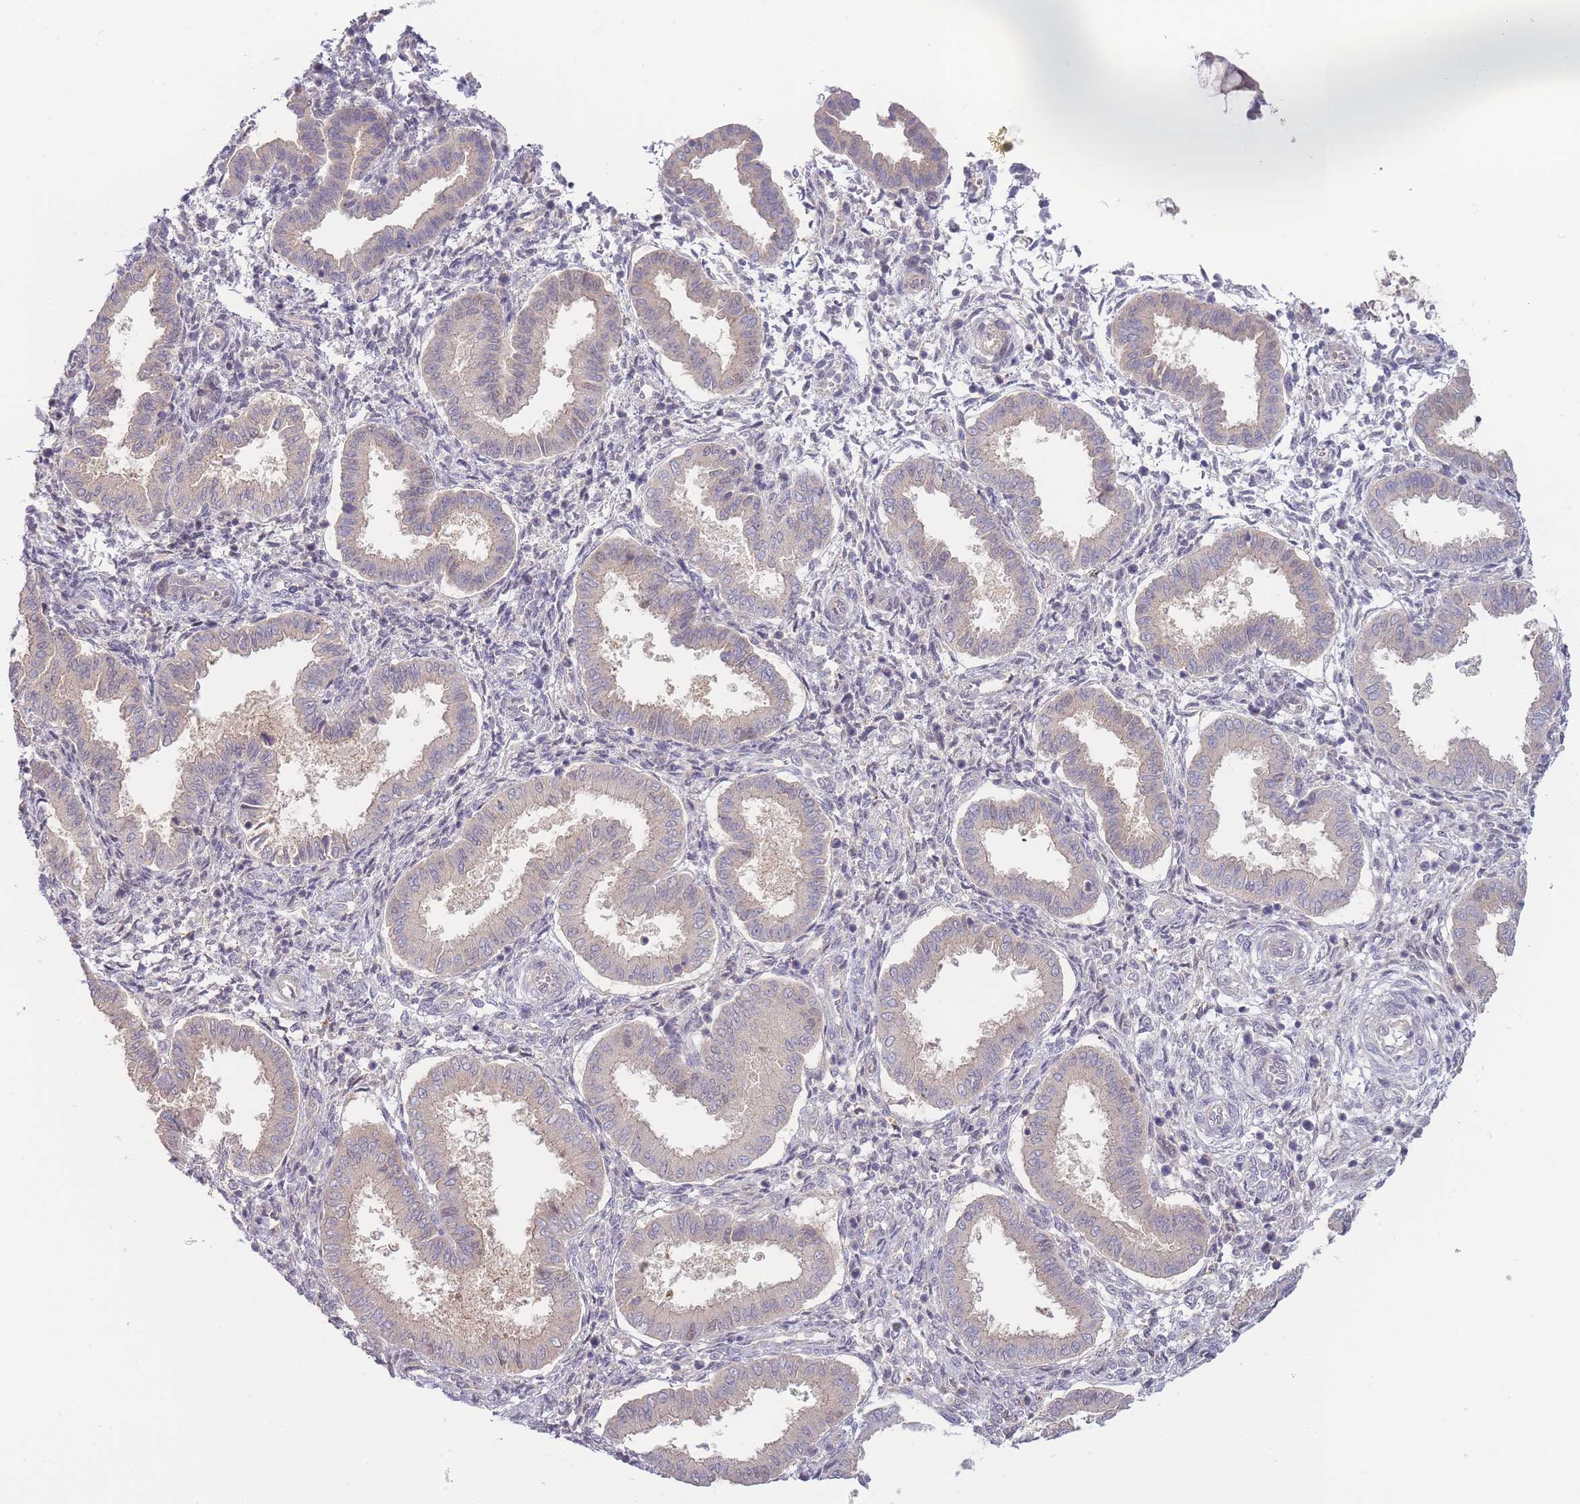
{"staining": {"intensity": "negative", "quantity": "none", "location": "none"}, "tissue": "endometrium", "cell_type": "Cells in endometrial stroma", "image_type": "normal", "snomed": [{"axis": "morphology", "description": "Normal tissue, NOS"}, {"axis": "topography", "description": "Endometrium"}], "caption": "DAB immunohistochemical staining of unremarkable human endometrium demonstrates no significant staining in cells in endometrial stroma. (Brightfield microscopy of DAB immunohistochemistry (IHC) at high magnification).", "gene": "SPHKAP", "patient": {"sex": "female", "age": 24}}